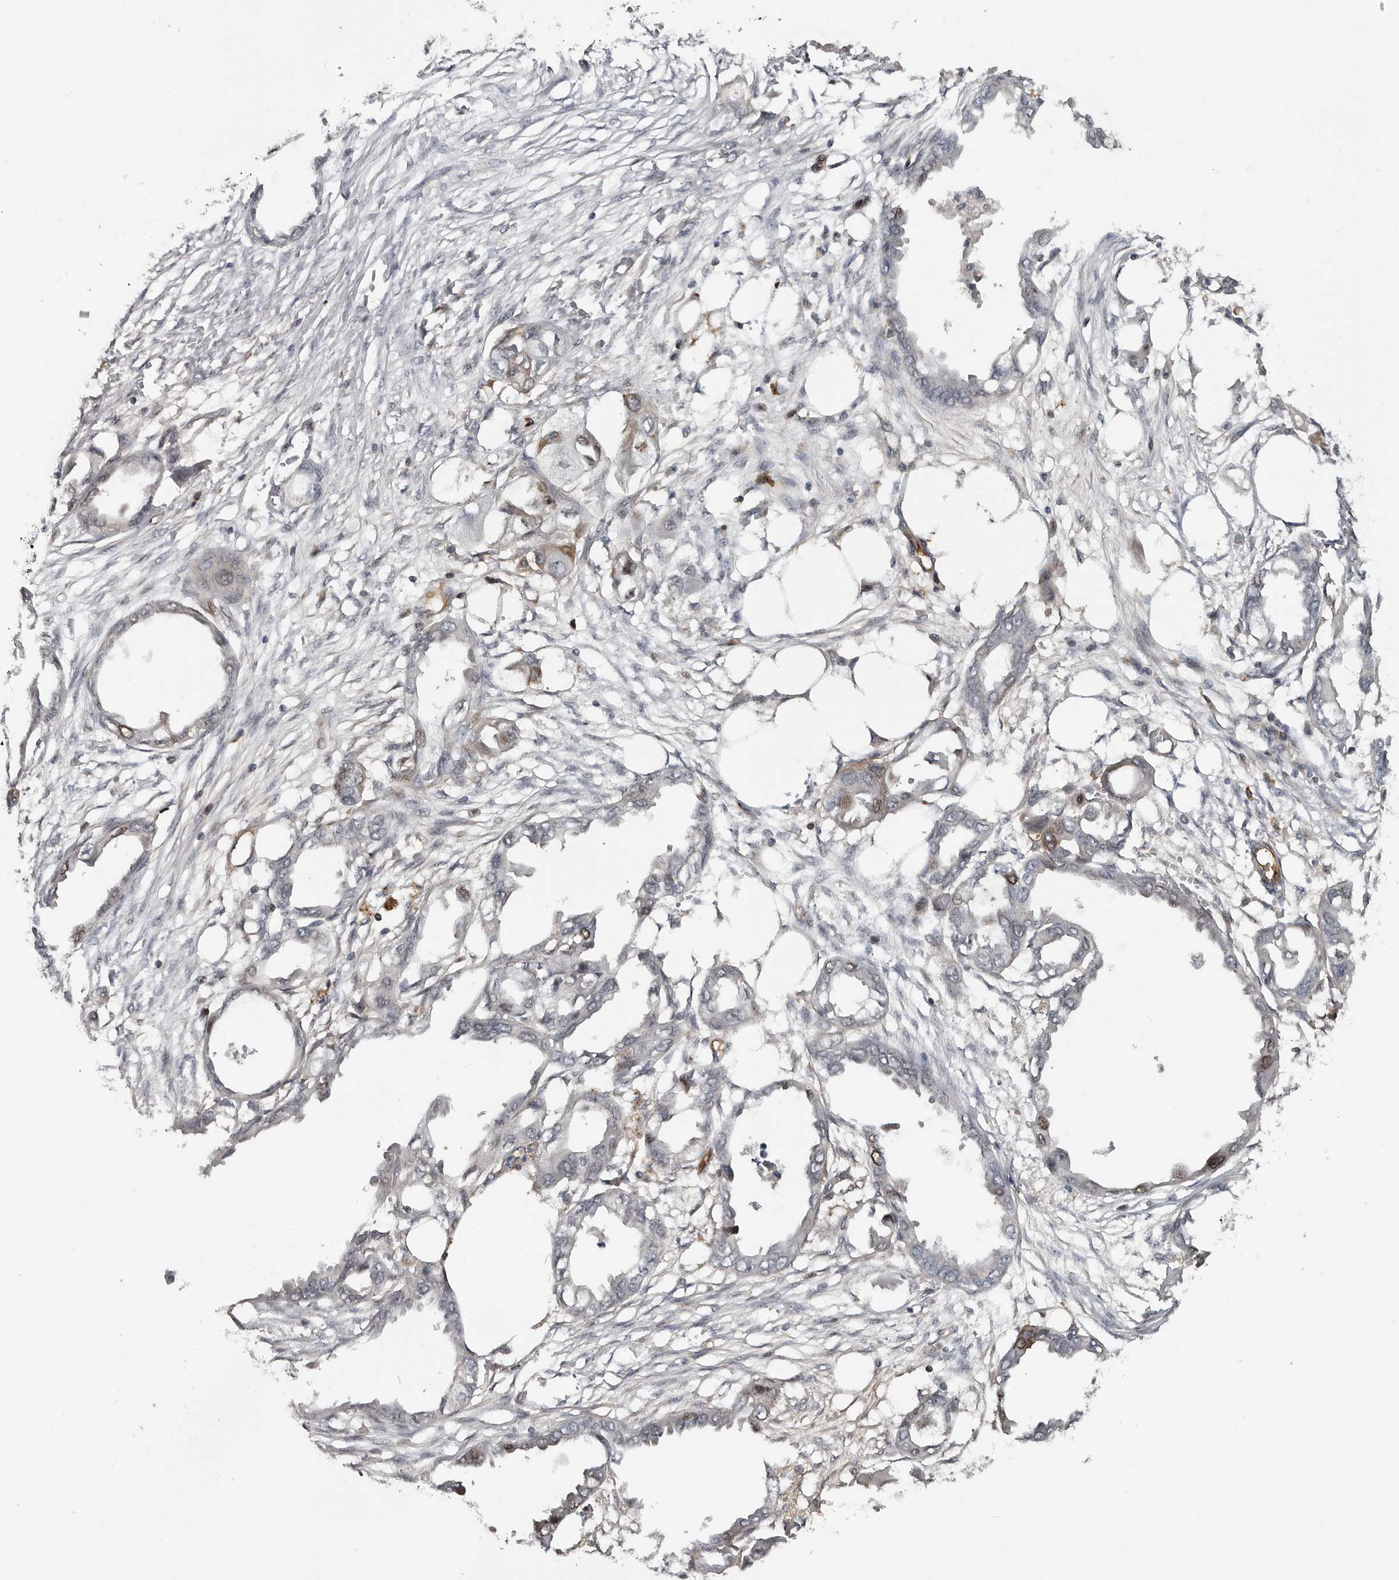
{"staining": {"intensity": "negative", "quantity": "none", "location": "none"}, "tissue": "endometrial cancer", "cell_type": "Tumor cells", "image_type": "cancer", "snomed": [{"axis": "morphology", "description": "Adenocarcinoma, NOS"}, {"axis": "morphology", "description": "Adenocarcinoma, metastatic, NOS"}, {"axis": "topography", "description": "Adipose tissue"}, {"axis": "topography", "description": "Endometrium"}], "caption": "Immunohistochemical staining of metastatic adenocarcinoma (endometrial) demonstrates no significant staining in tumor cells.", "gene": "ZNF277", "patient": {"sex": "female", "age": 67}}